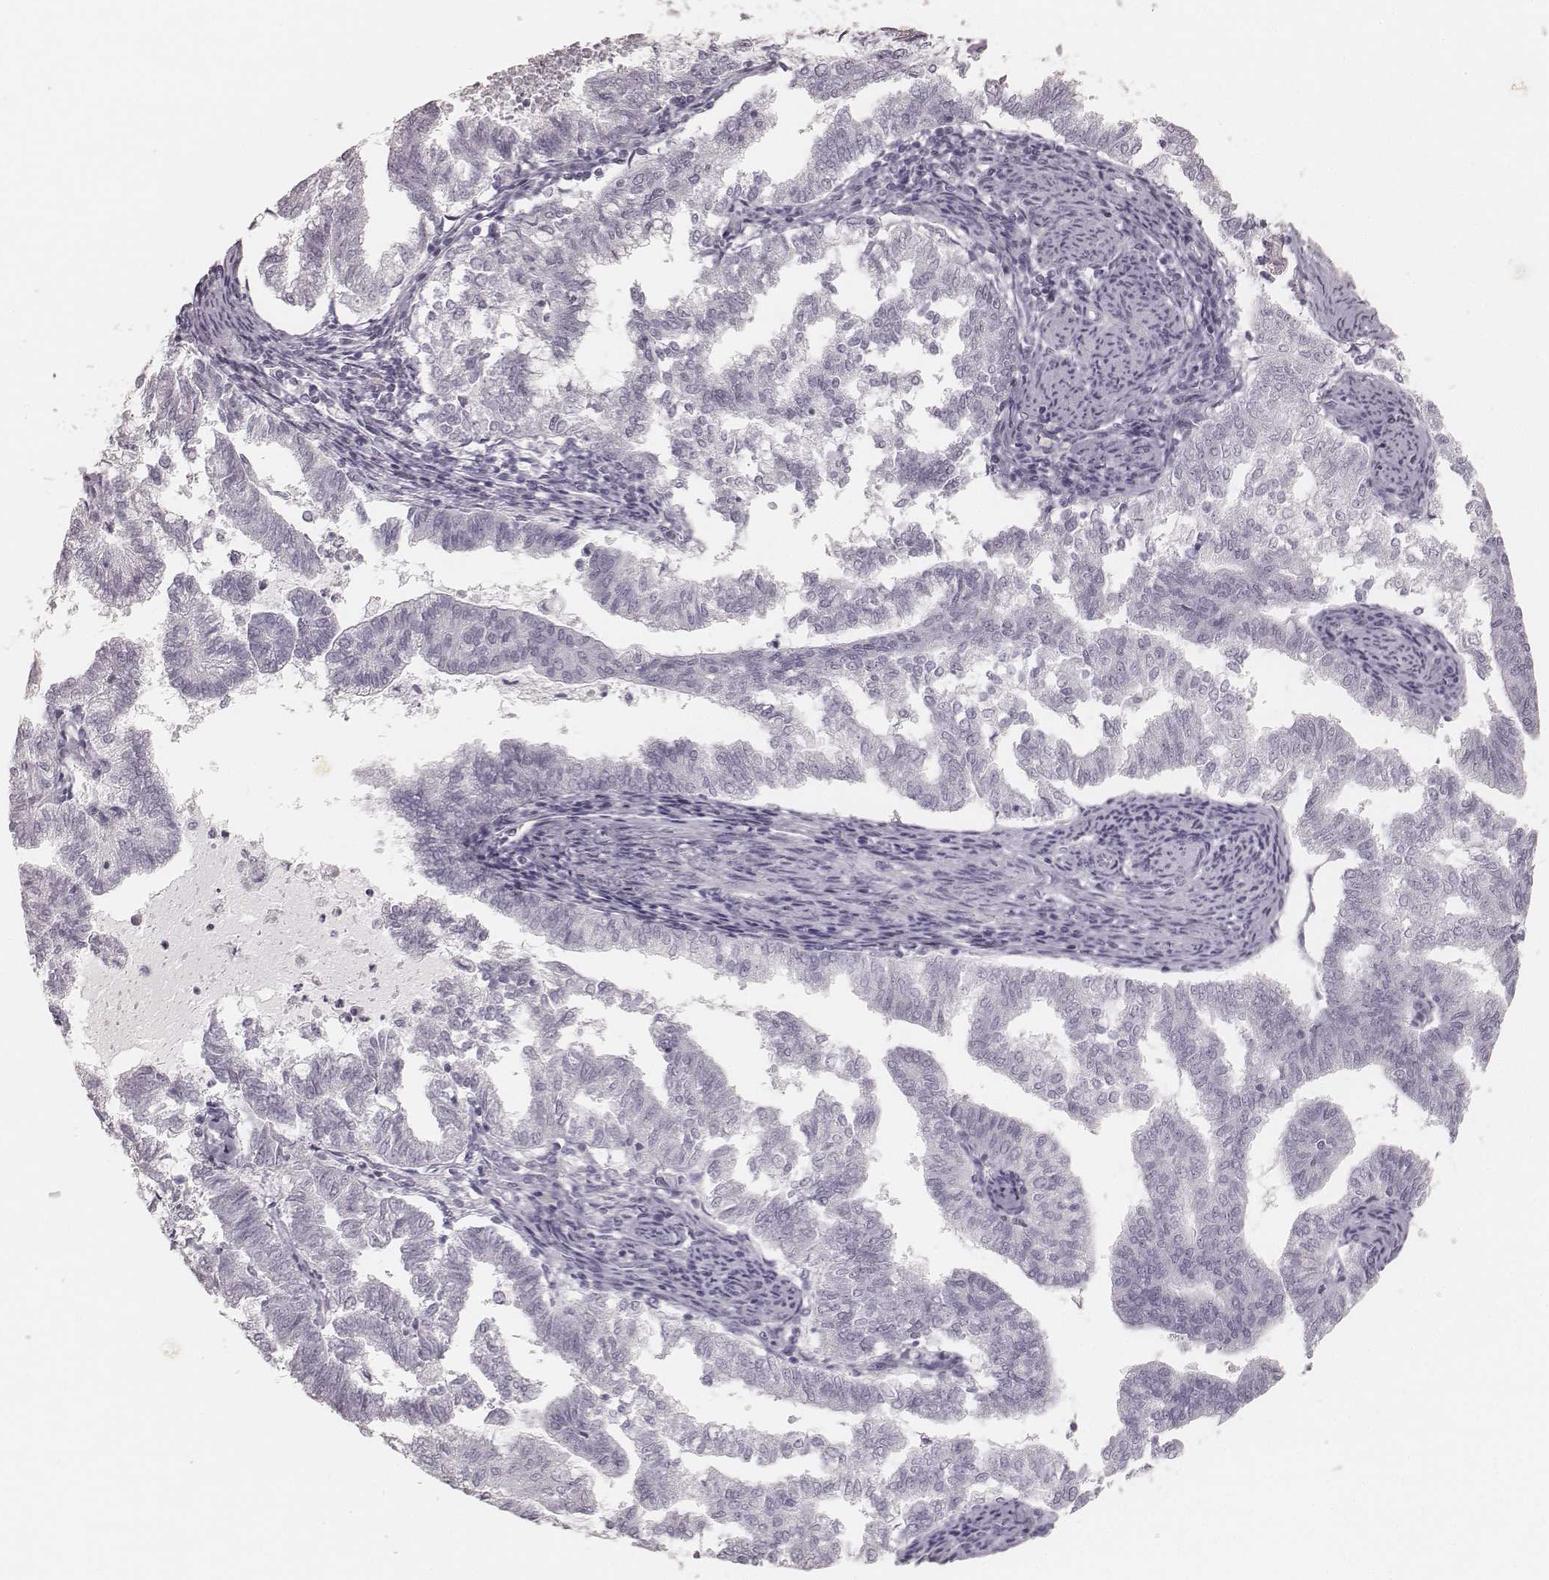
{"staining": {"intensity": "negative", "quantity": "none", "location": "none"}, "tissue": "endometrial cancer", "cell_type": "Tumor cells", "image_type": "cancer", "snomed": [{"axis": "morphology", "description": "Adenocarcinoma, NOS"}, {"axis": "topography", "description": "Endometrium"}], "caption": "Tumor cells are negative for protein expression in human endometrial cancer. The staining was performed using DAB (3,3'-diaminobenzidine) to visualize the protein expression in brown, while the nuclei were stained in blue with hematoxylin (Magnification: 20x).", "gene": "KRT82", "patient": {"sex": "female", "age": 79}}